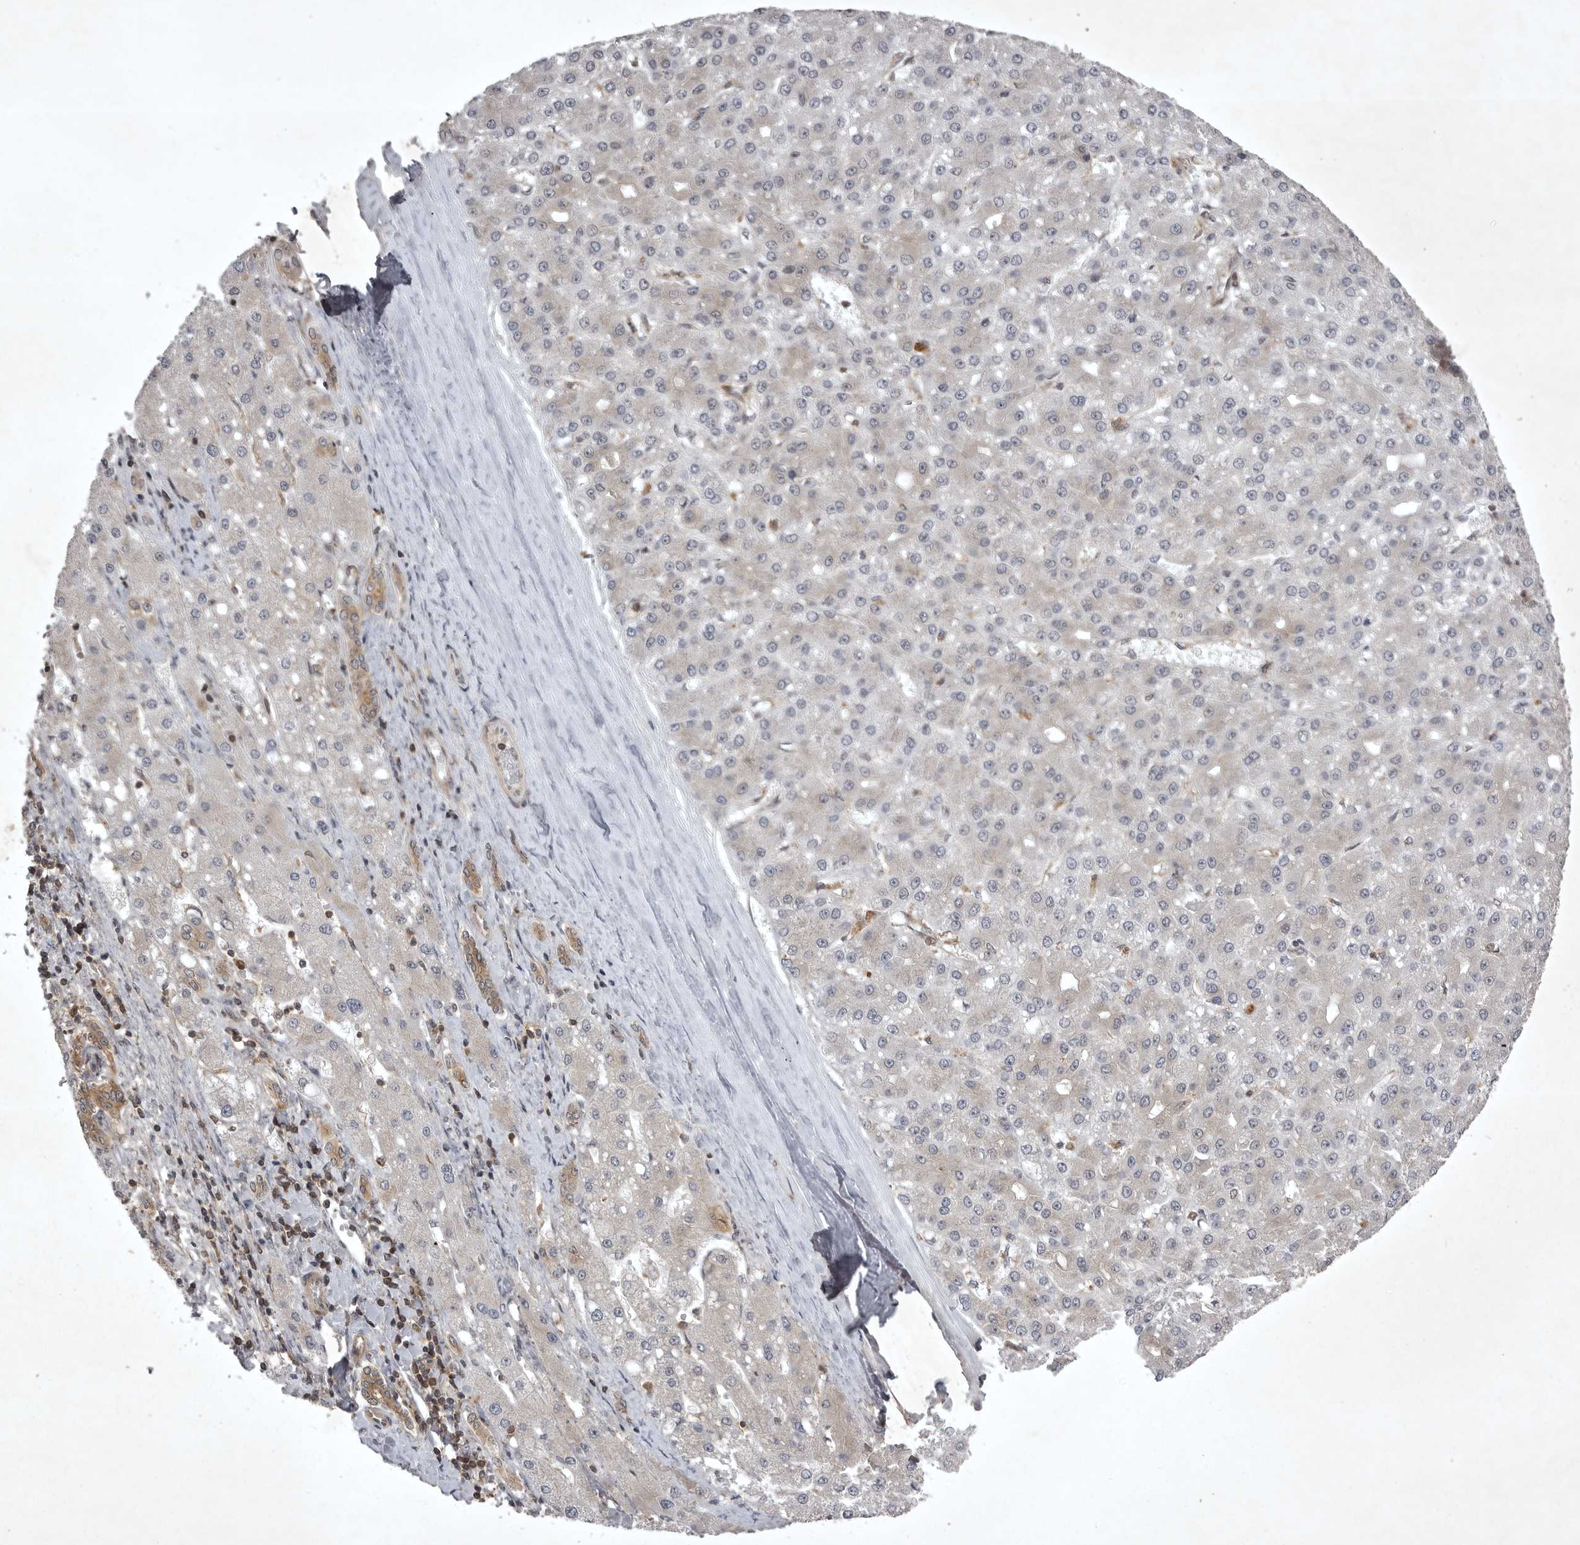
{"staining": {"intensity": "negative", "quantity": "none", "location": "none"}, "tissue": "liver cancer", "cell_type": "Tumor cells", "image_type": "cancer", "snomed": [{"axis": "morphology", "description": "Carcinoma, Hepatocellular, NOS"}, {"axis": "topography", "description": "Liver"}], "caption": "Tumor cells show no significant staining in liver cancer (hepatocellular carcinoma).", "gene": "STK24", "patient": {"sex": "male", "age": 67}}